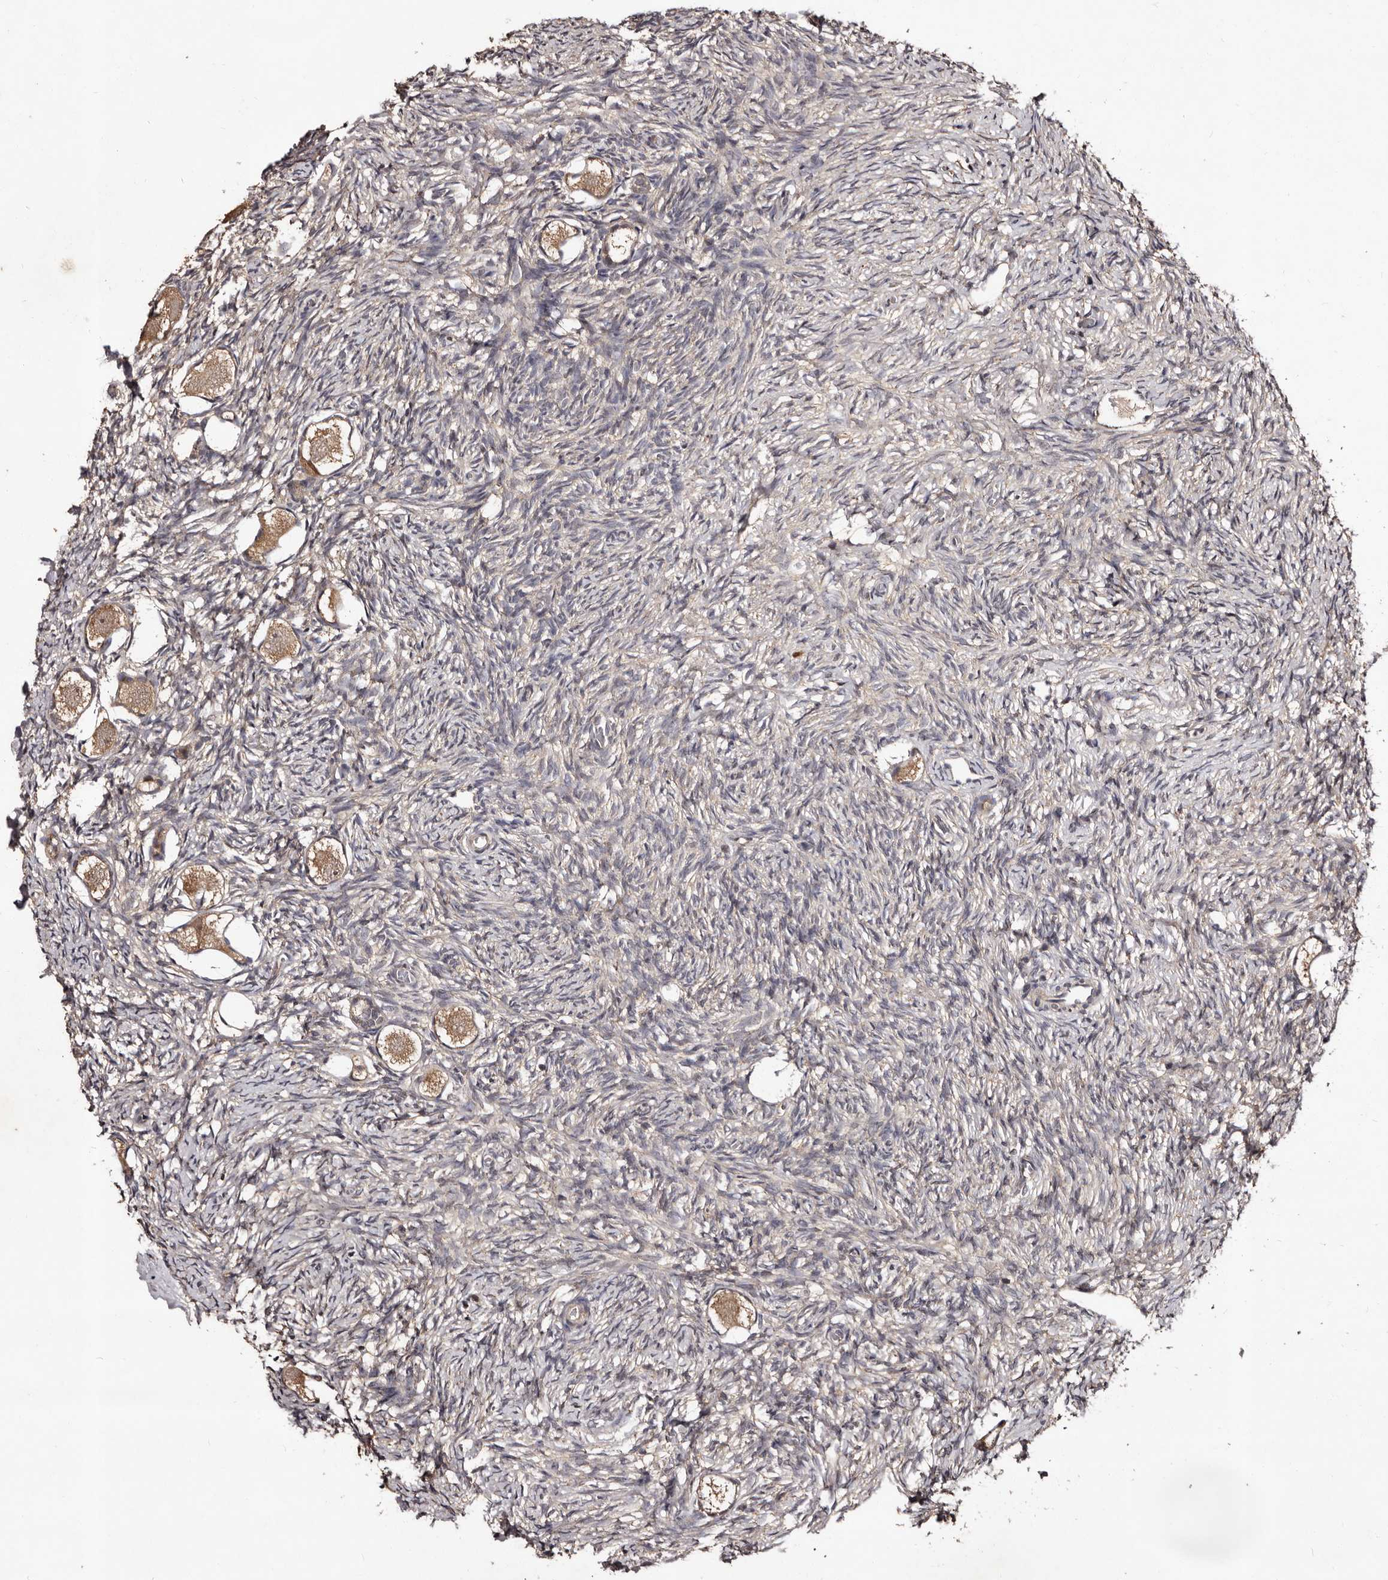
{"staining": {"intensity": "moderate", "quantity": ">75%", "location": "cytoplasmic/membranous"}, "tissue": "ovary", "cell_type": "Follicle cells", "image_type": "normal", "snomed": [{"axis": "morphology", "description": "Normal tissue, NOS"}, {"axis": "topography", "description": "Ovary"}], "caption": "IHC histopathology image of normal ovary stained for a protein (brown), which displays medium levels of moderate cytoplasmic/membranous expression in about >75% of follicle cells.", "gene": "MKRN3", "patient": {"sex": "female", "age": 27}}